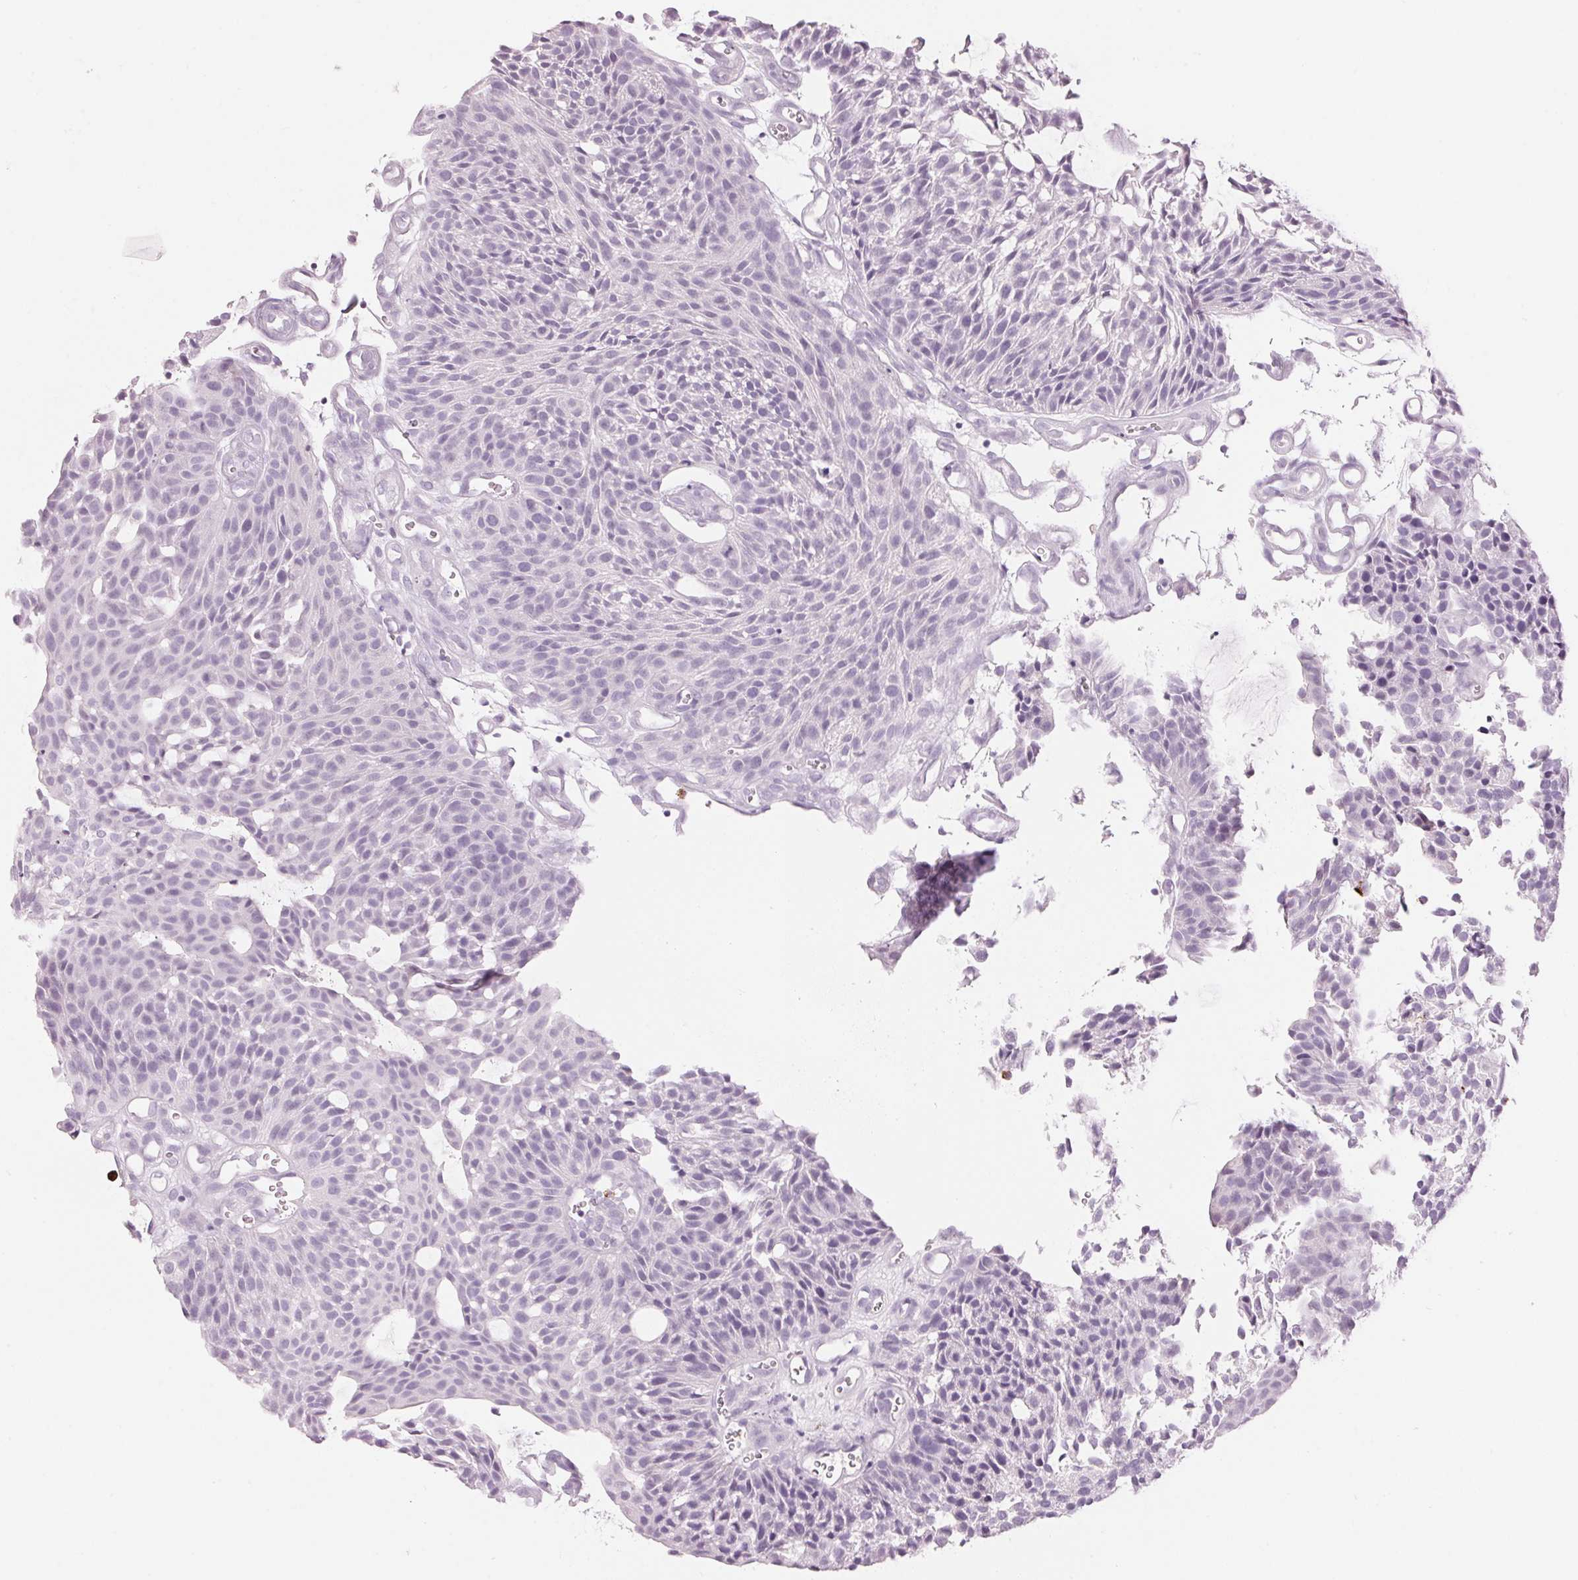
{"staining": {"intensity": "negative", "quantity": "none", "location": "none"}, "tissue": "urothelial cancer", "cell_type": "Tumor cells", "image_type": "cancer", "snomed": [{"axis": "morphology", "description": "Urothelial carcinoma, NOS"}, {"axis": "topography", "description": "Urinary bladder"}], "caption": "The photomicrograph shows no staining of tumor cells in transitional cell carcinoma. (DAB IHC visualized using brightfield microscopy, high magnification).", "gene": "KLK7", "patient": {"sex": "male", "age": 84}}